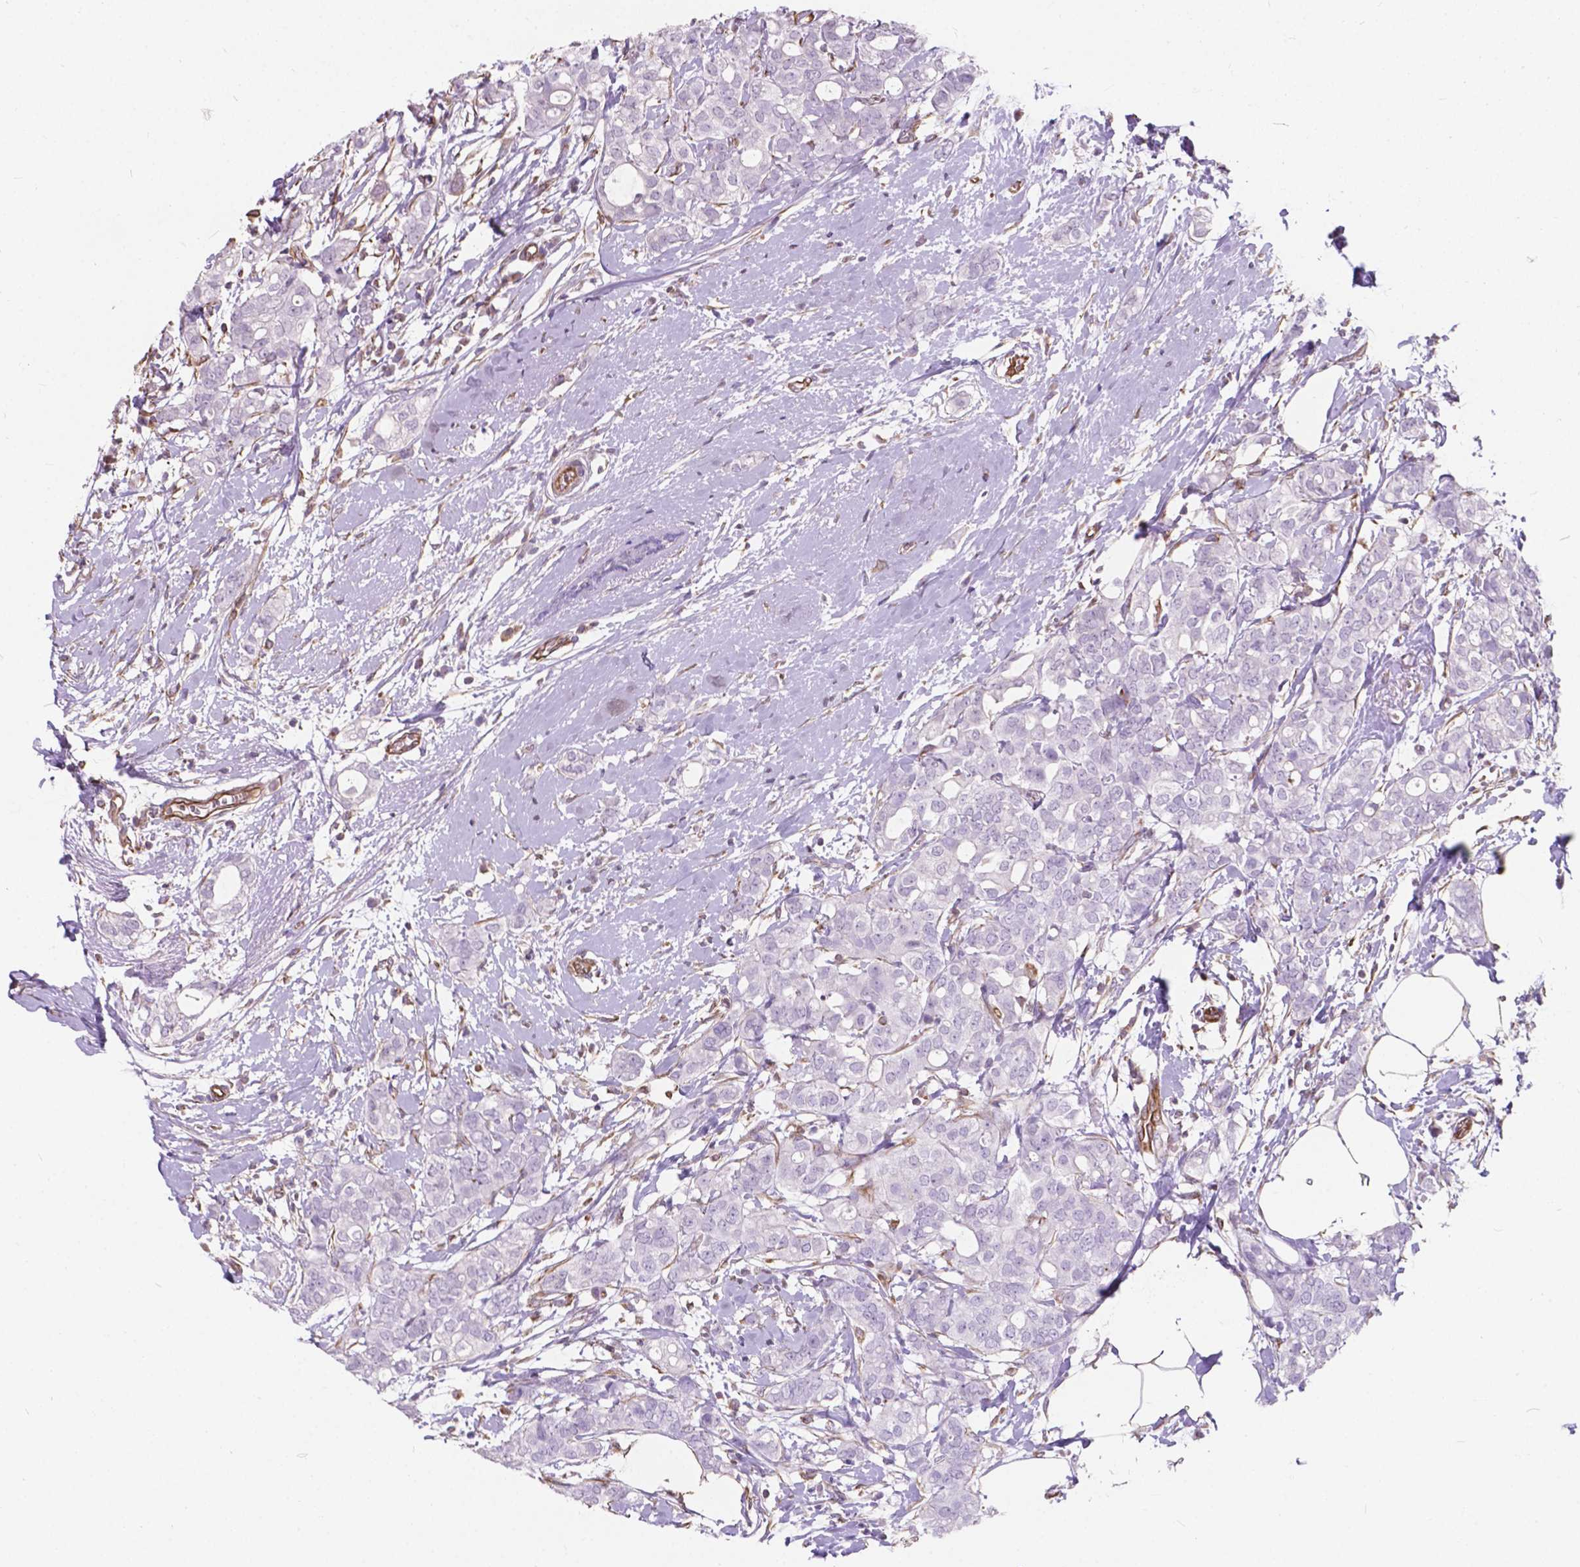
{"staining": {"intensity": "negative", "quantity": "none", "location": "none"}, "tissue": "breast cancer", "cell_type": "Tumor cells", "image_type": "cancer", "snomed": [{"axis": "morphology", "description": "Duct carcinoma"}, {"axis": "topography", "description": "Breast"}], "caption": "Immunohistochemistry (IHC) photomicrograph of neoplastic tissue: breast cancer (invasive ductal carcinoma) stained with DAB (3,3'-diaminobenzidine) exhibits no significant protein expression in tumor cells.", "gene": "AMOT", "patient": {"sex": "female", "age": 40}}